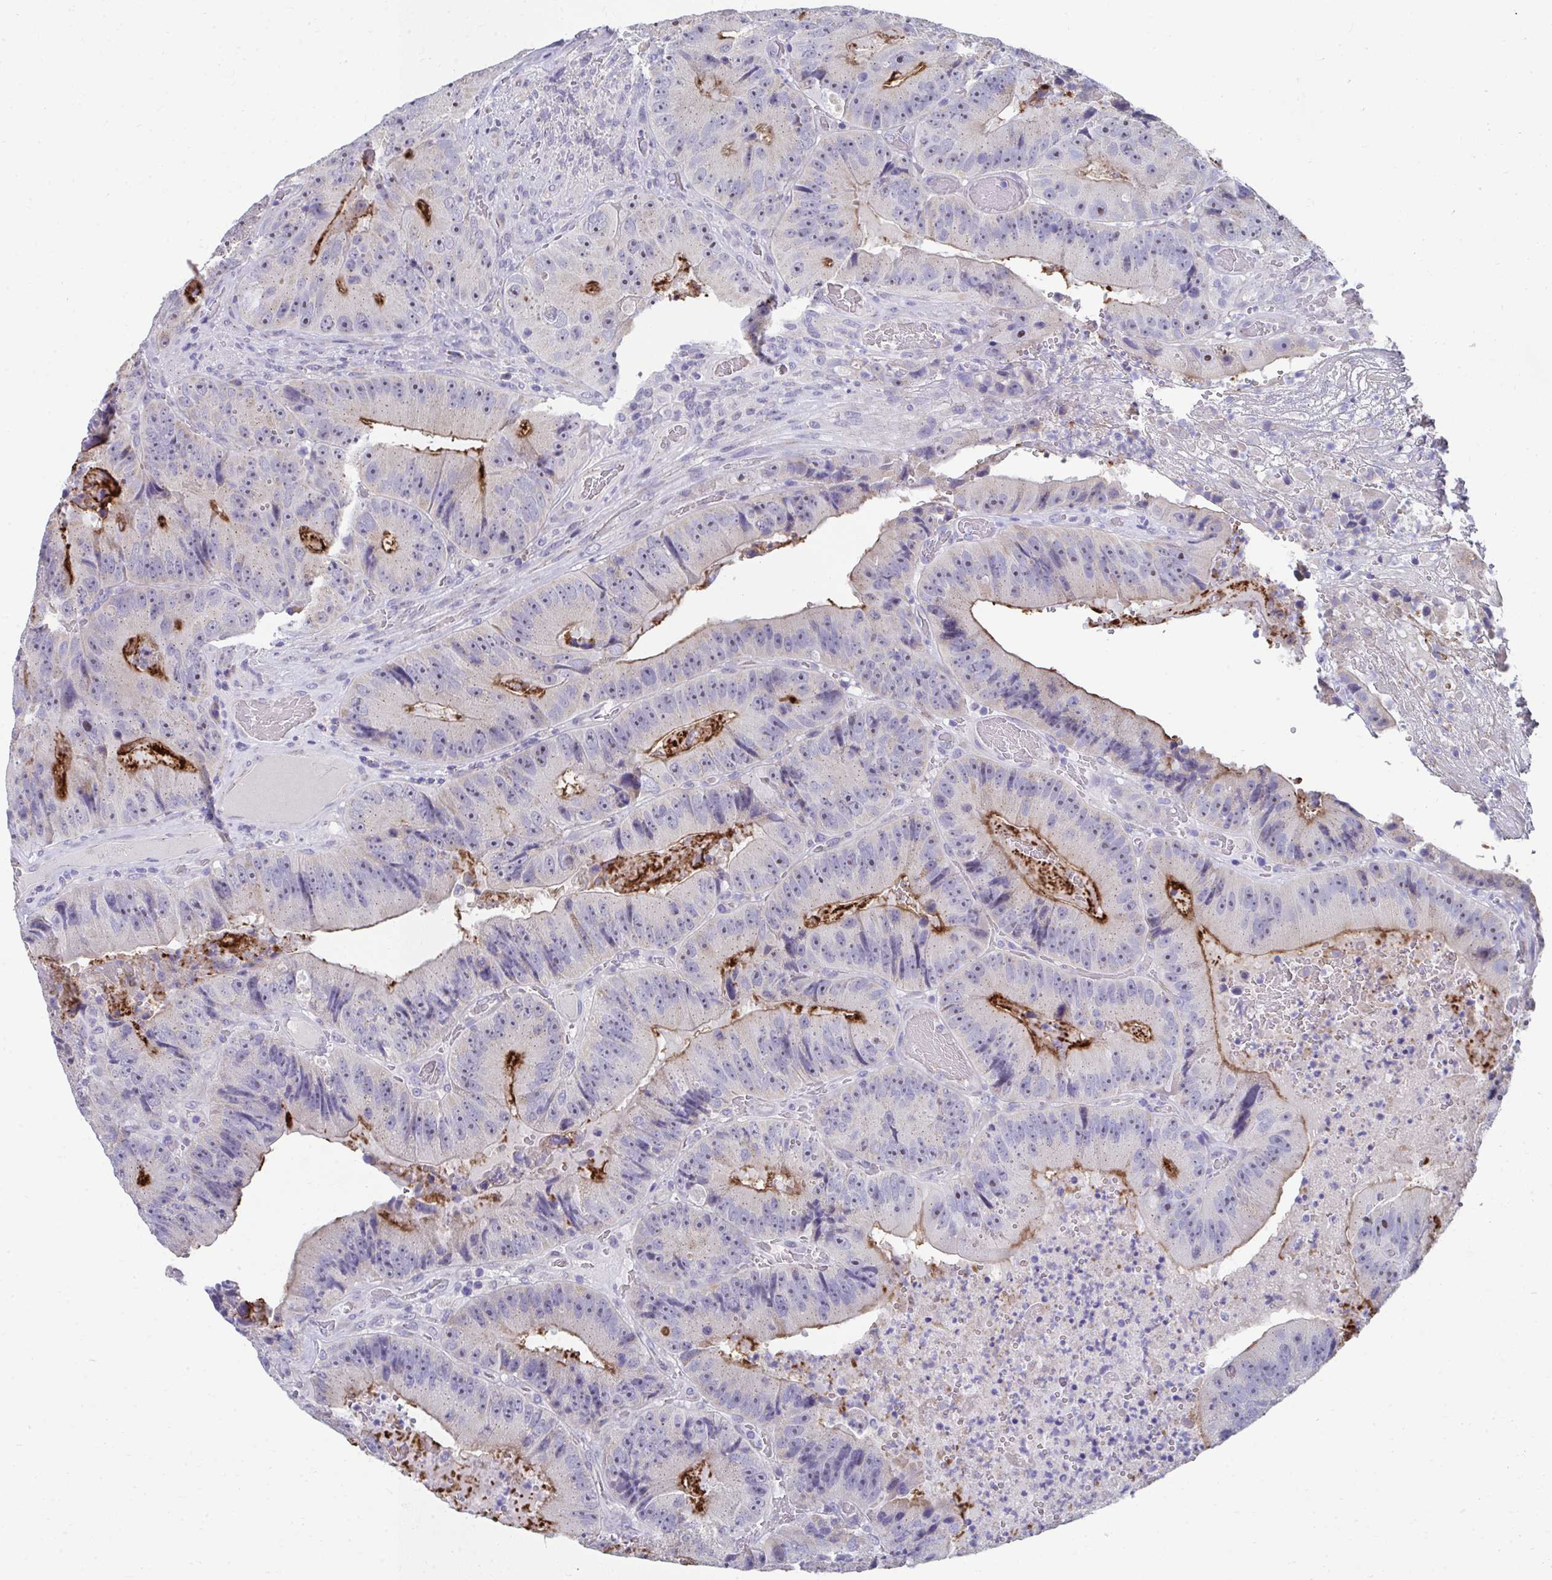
{"staining": {"intensity": "moderate", "quantity": "<25%", "location": "cytoplasmic/membranous"}, "tissue": "colorectal cancer", "cell_type": "Tumor cells", "image_type": "cancer", "snomed": [{"axis": "morphology", "description": "Adenocarcinoma, NOS"}, {"axis": "topography", "description": "Colon"}], "caption": "An IHC histopathology image of neoplastic tissue is shown. Protein staining in brown labels moderate cytoplasmic/membranous positivity in adenocarcinoma (colorectal) within tumor cells. The staining is performed using DAB brown chromogen to label protein expression. The nuclei are counter-stained blue using hematoxylin.", "gene": "TMPRSS2", "patient": {"sex": "female", "age": 86}}